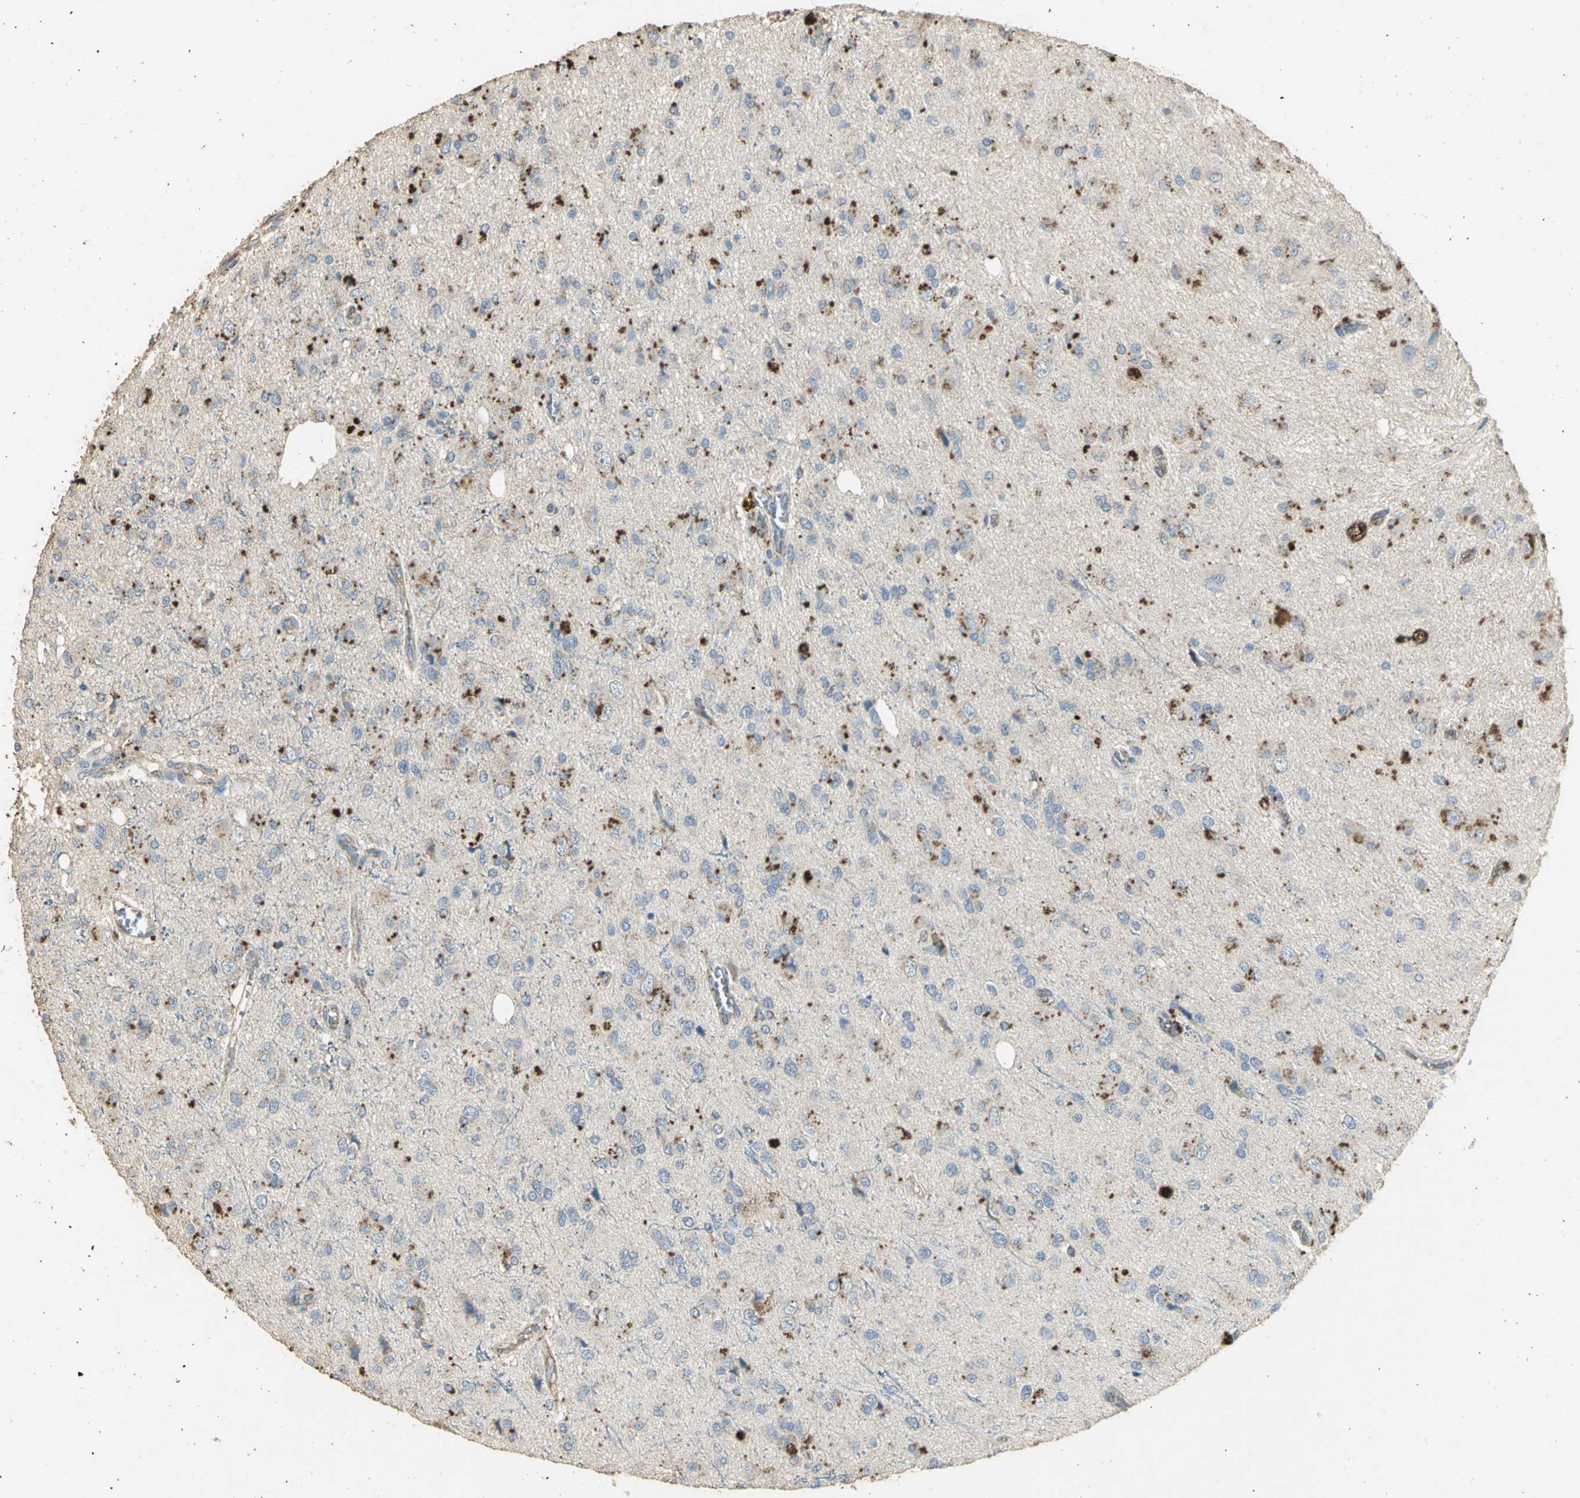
{"staining": {"intensity": "moderate", "quantity": "<25%", "location": "cytoplasmic/membranous"}, "tissue": "glioma", "cell_type": "Tumor cells", "image_type": "cancer", "snomed": [{"axis": "morphology", "description": "Glioma, malignant, High grade"}, {"axis": "topography", "description": "Brain"}], "caption": "Glioma stained with DAB (3,3'-diaminobenzidine) immunohistochemistry shows low levels of moderate cytoplasmic/membranous positivity in about <25% of tumor cells.", "gene": "ASB9", "patient": {"sex": "male", "age": 47}}